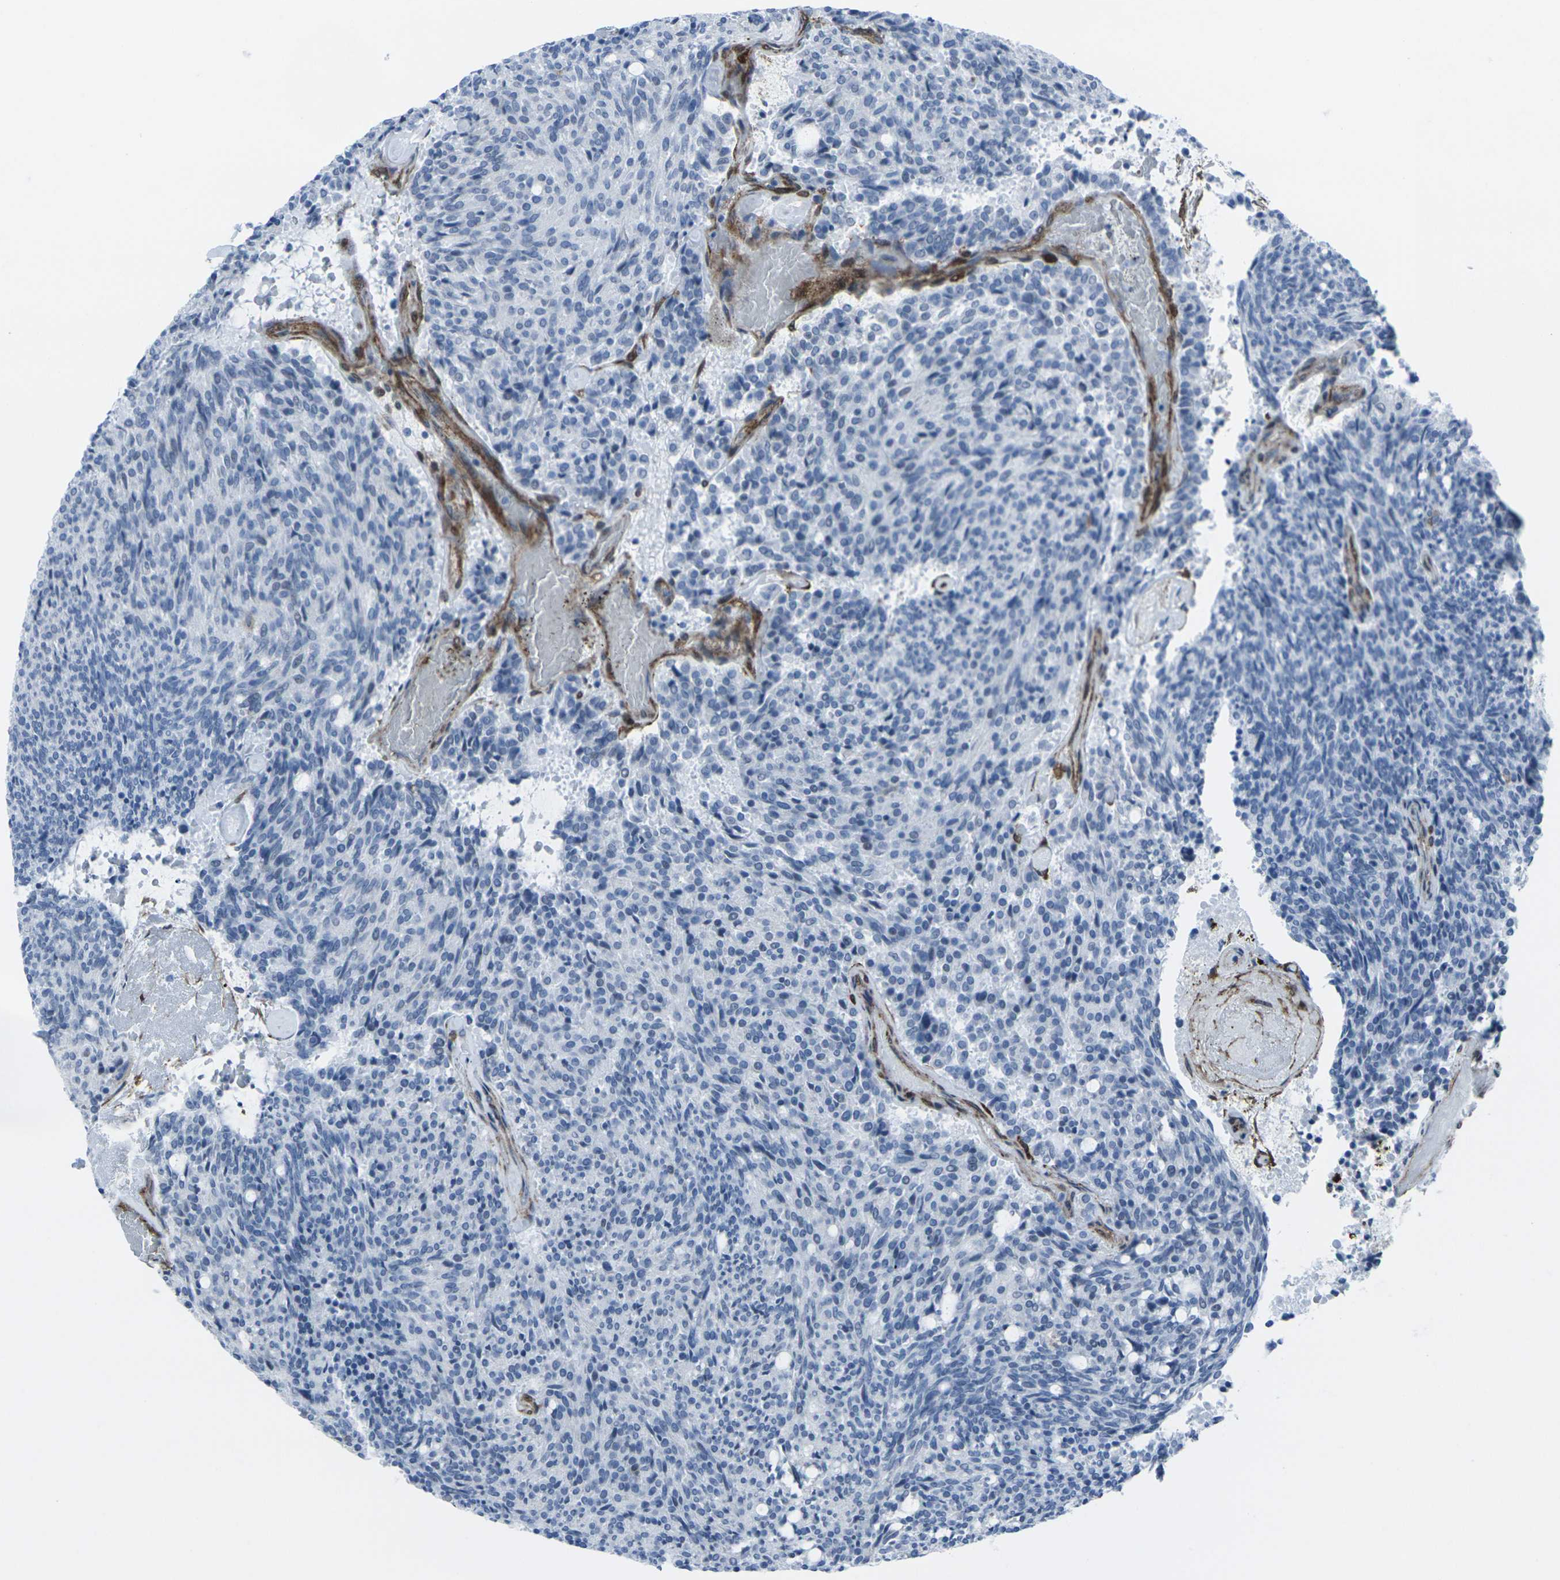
{"staining": {"intensity": "negative", "quantity": "none", "location": "none"}, "tissue": "carcinoid", "cell_type": "Tumor cells", "image_type": "cancer", "snomed": [{"axis": "morphology", "description": "Carcinoid, malignant, NOS"}, {"axis": "topography", "description": "Pancreas"}], "caption": "Immunohistochemistry (IHC) of human carcinoid exhibits no expression in tumor cells.", "gene": "CDH11", "patient": {"sex": "female", "age": 54}}